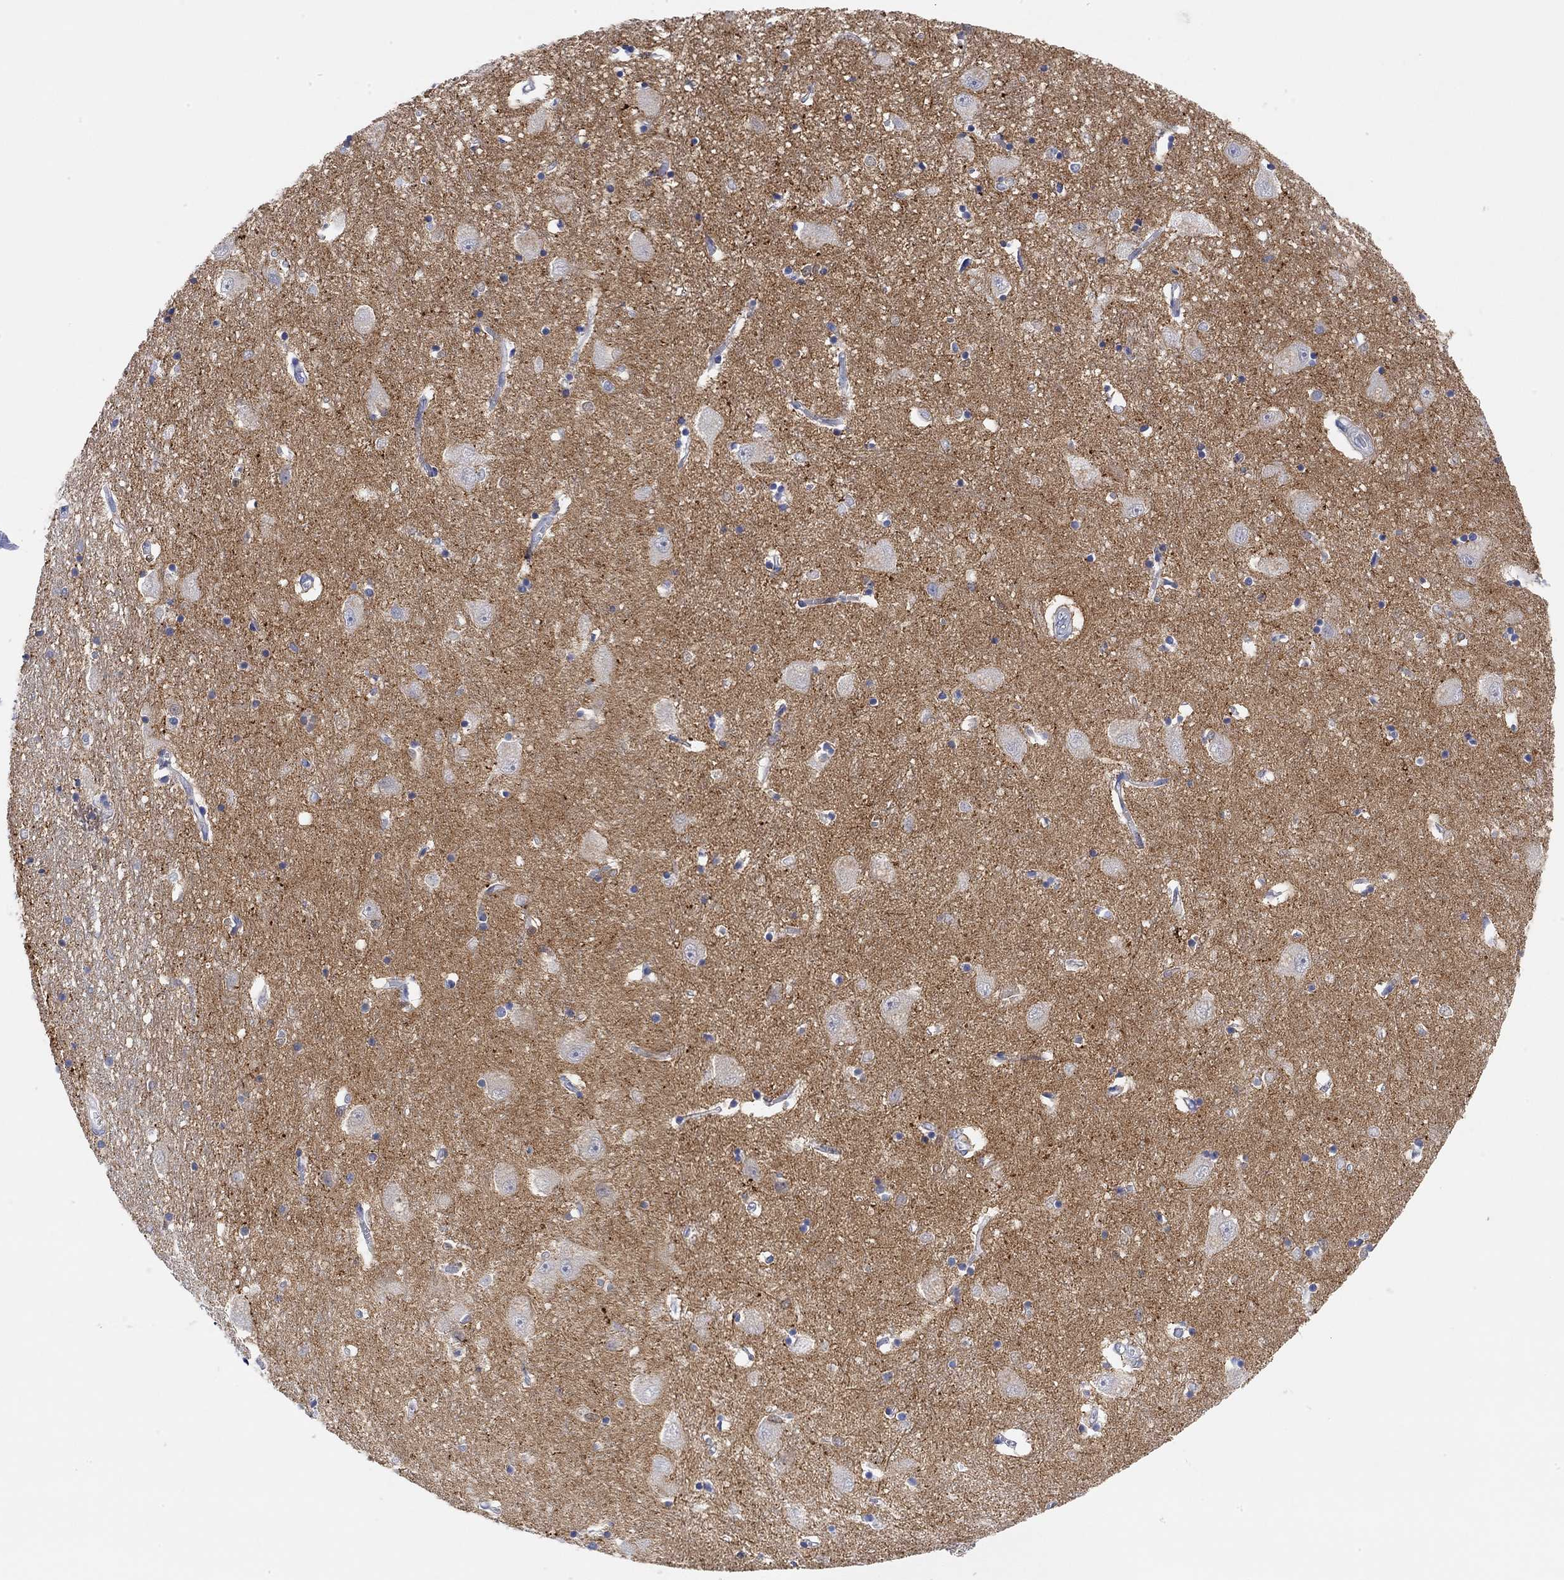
{"staining": {"intensity": "negative", "quantity": "none", "location": "none"}, "tissue": "caudate", "cell_type": "Glial cells", "image_type": "normal", "snomed": [{"axis": "morphology", "description": "Normal tissue, NOS"}, {"axis": "topography", "description": "Lateral ventricle wall"}], "caption": "This is a micrograph of immunohistochemistry (IHC) staining of unremarkable caudate, which shows no staining in glial cells. The staining was performed using DAB to visualize the protein expression in brown, while the nuclei were stained in blue with hematoxylin (Magnification: 20x).", "gene": "VAT1L", "patient": {"sex": "male", "age": 54}}